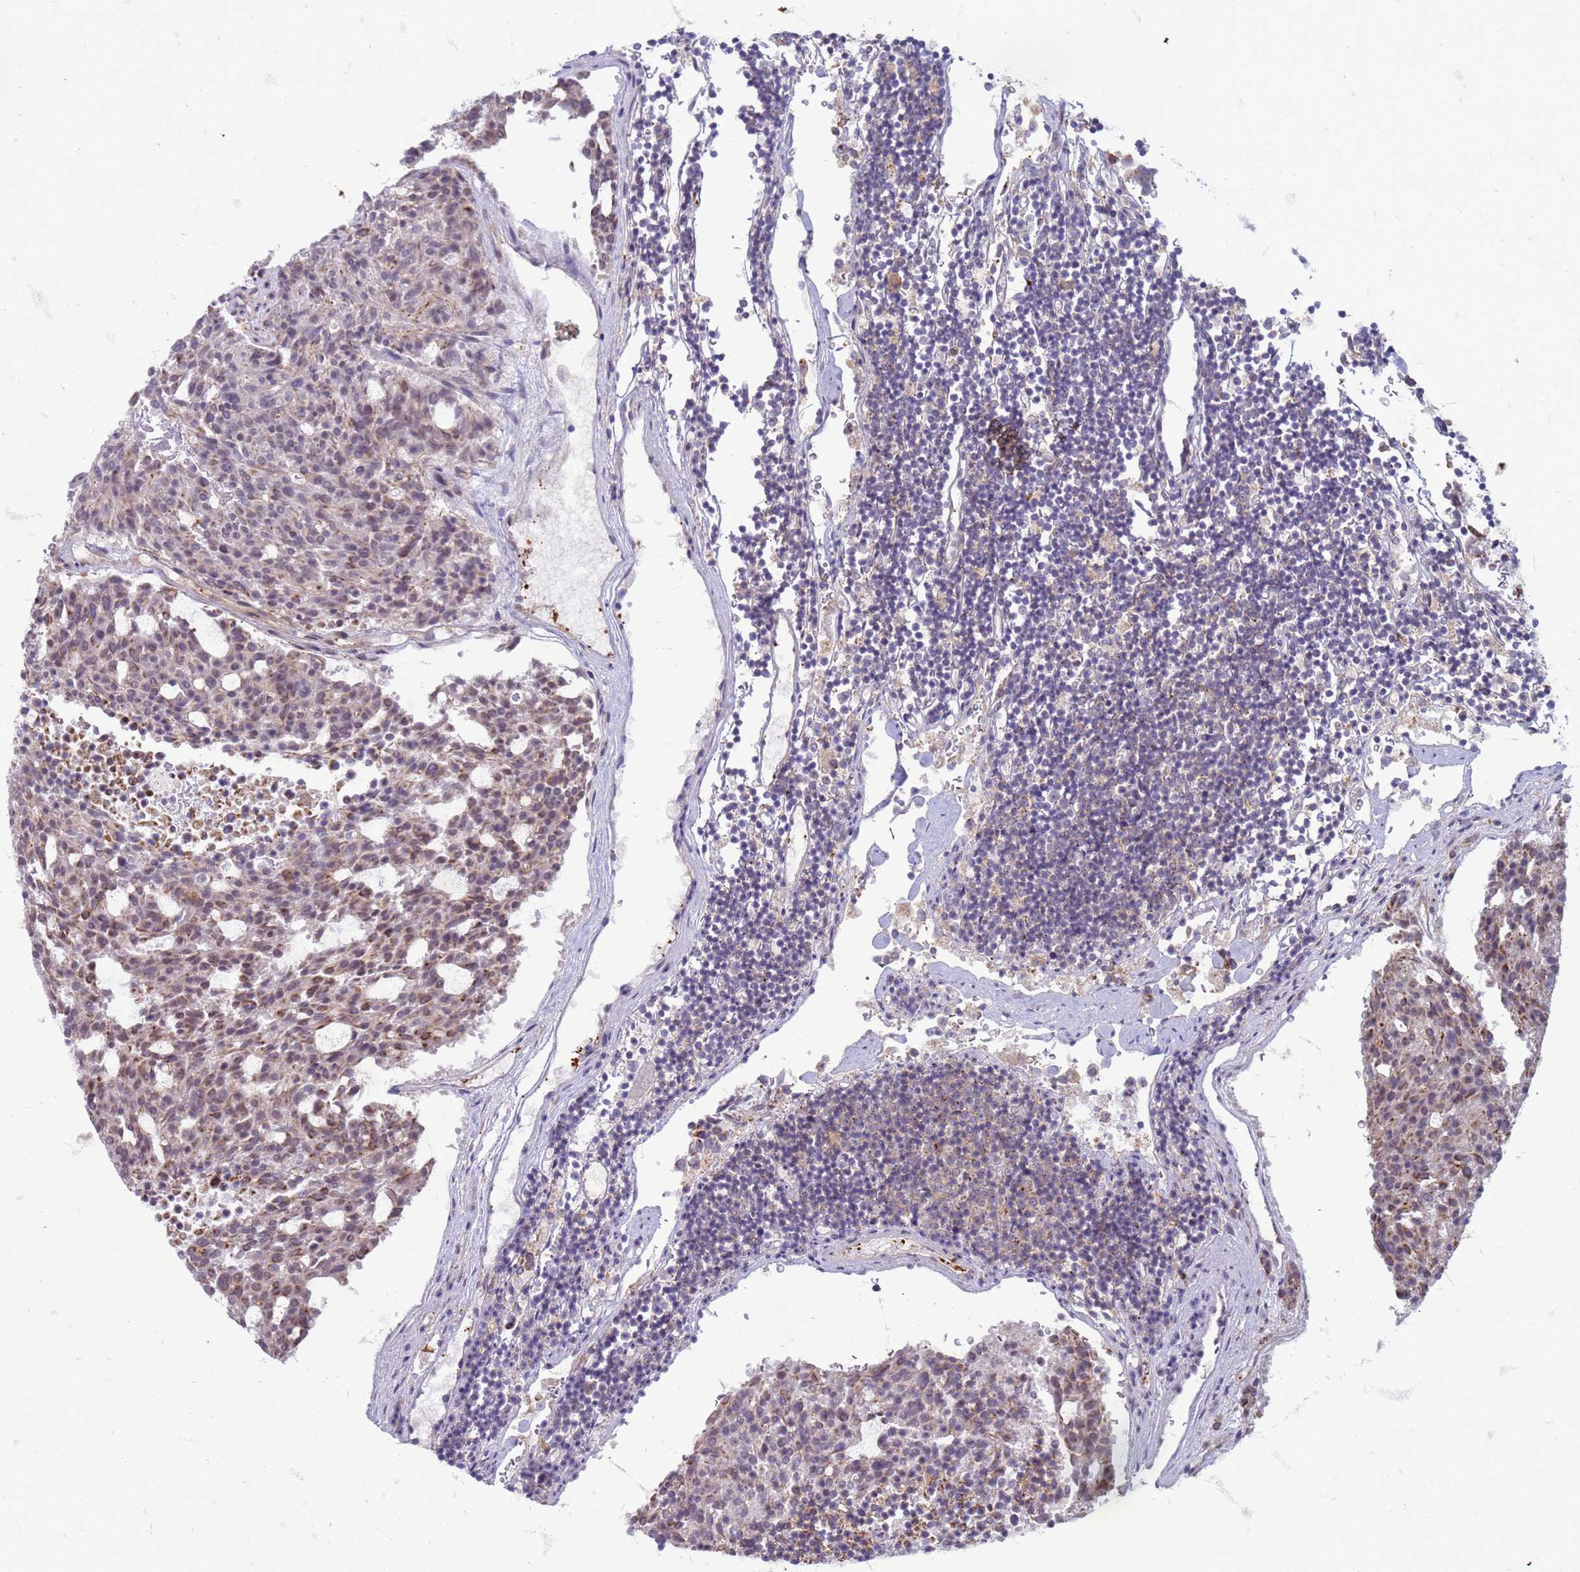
{"staining": {"intensity": "moderate", "quantity": "<25%", "location": "cytoplasmic/membranous"}, "tissue": "carcinoid", "cell_type": "Tumor cells", "image_type": "cancer", "snomed": [{"axis": "morphology", "description": "Carcinoid, malignant, NOS"}, {"axis": "topography", "description": "Pancreas"}], "caption": "A photomicrograph showing moderate cytoplasmic/membranous staining in about <25% of tumor cells in carcinoid (malignant), as visualized by brown immunohistochemical staining.", "gene": "SLC15A3", "patient": {"sex": "female", "age": 54}}